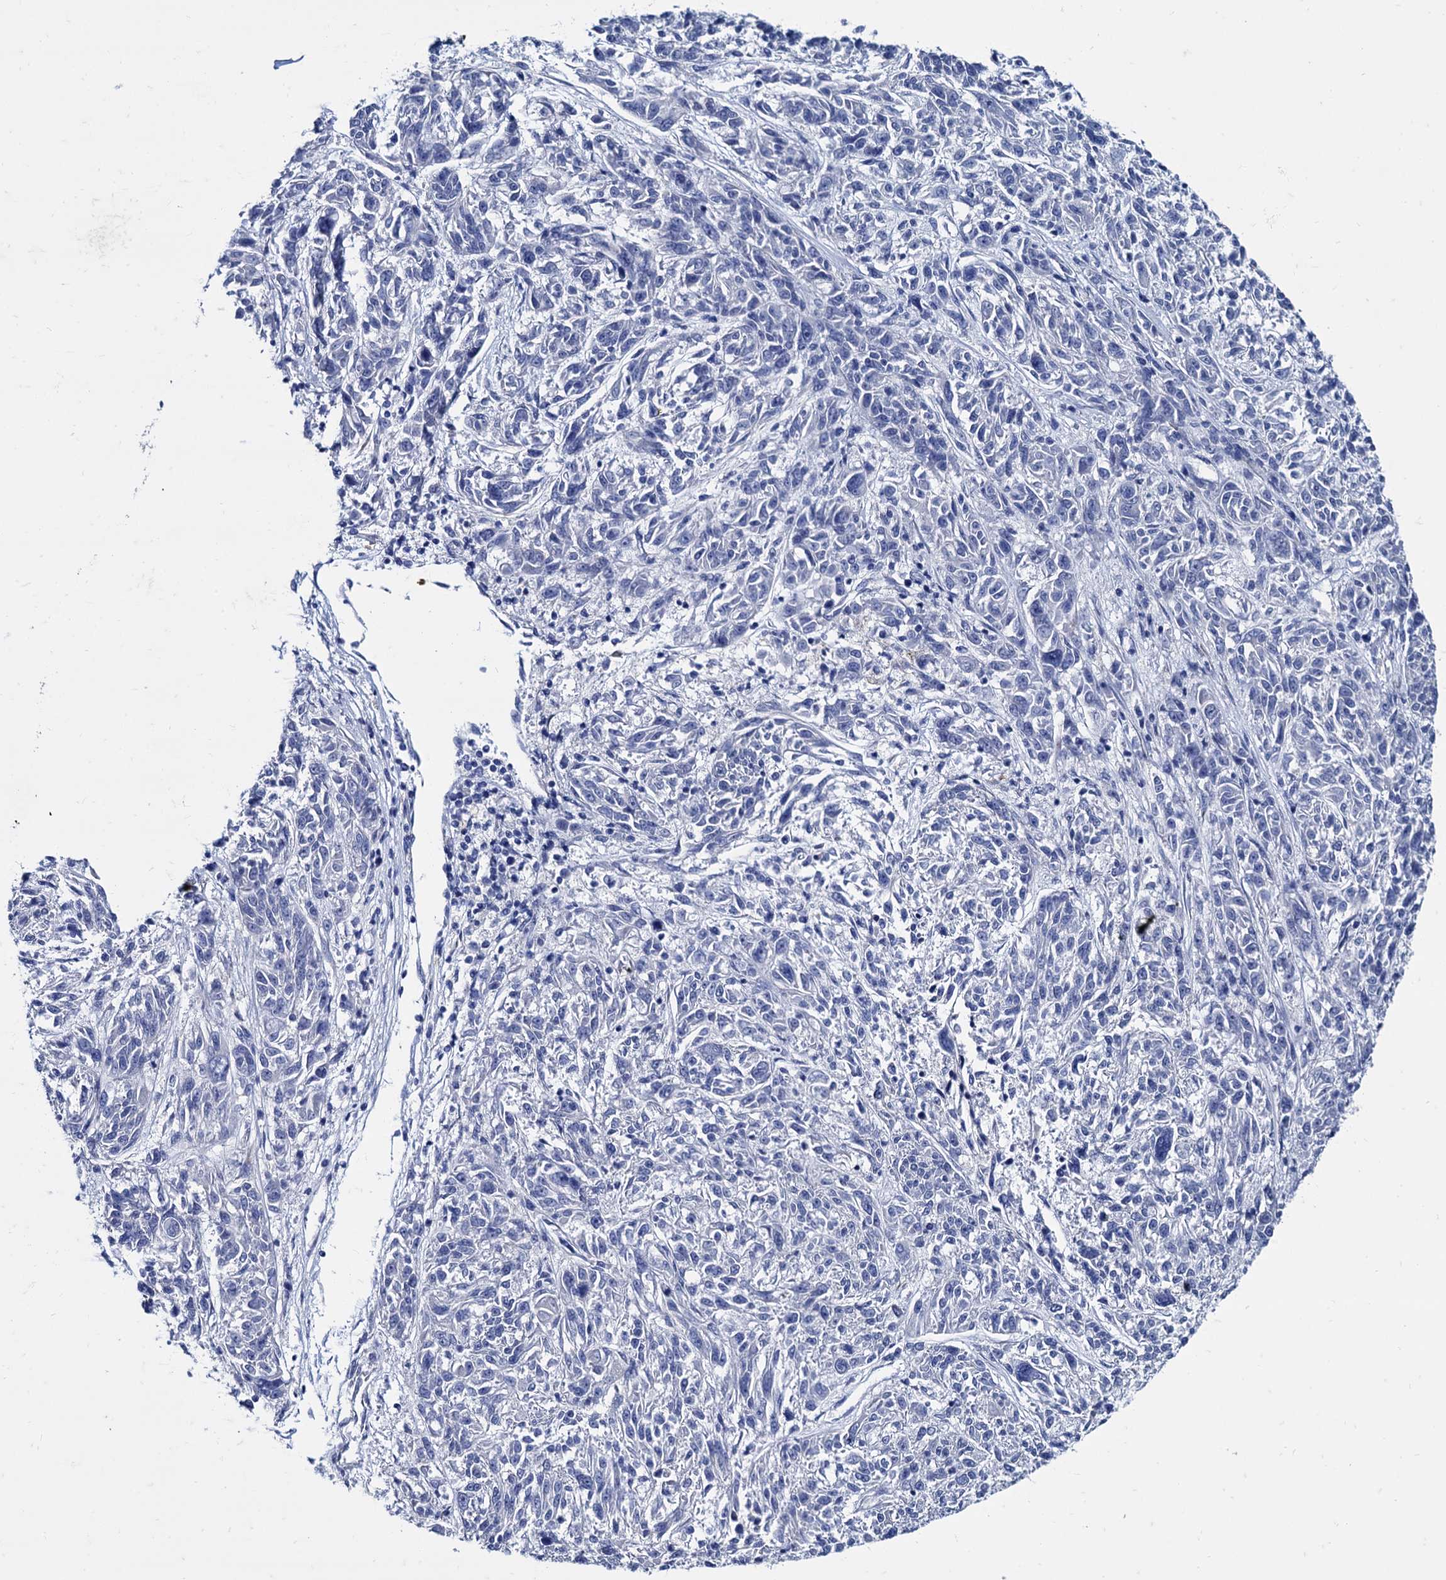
{"staining": {"intensity": "negative", "quantity": "none", "location": "none"}, "tissue": "melanoma", "cell_type": "Tumor cells", "image_type": "cancer", "snomed": [{"axis": "morphology", "description": "Malignant melanoma, NOS"}, {"axis": "topography", "description": "Skin"}], "caption": "An immunohistochemistry image of melanoma is shown. There is no staining in tumor cells of melanoma.", "gene": "FOXR2", "patient": {"sex": "male", "age": 53}}